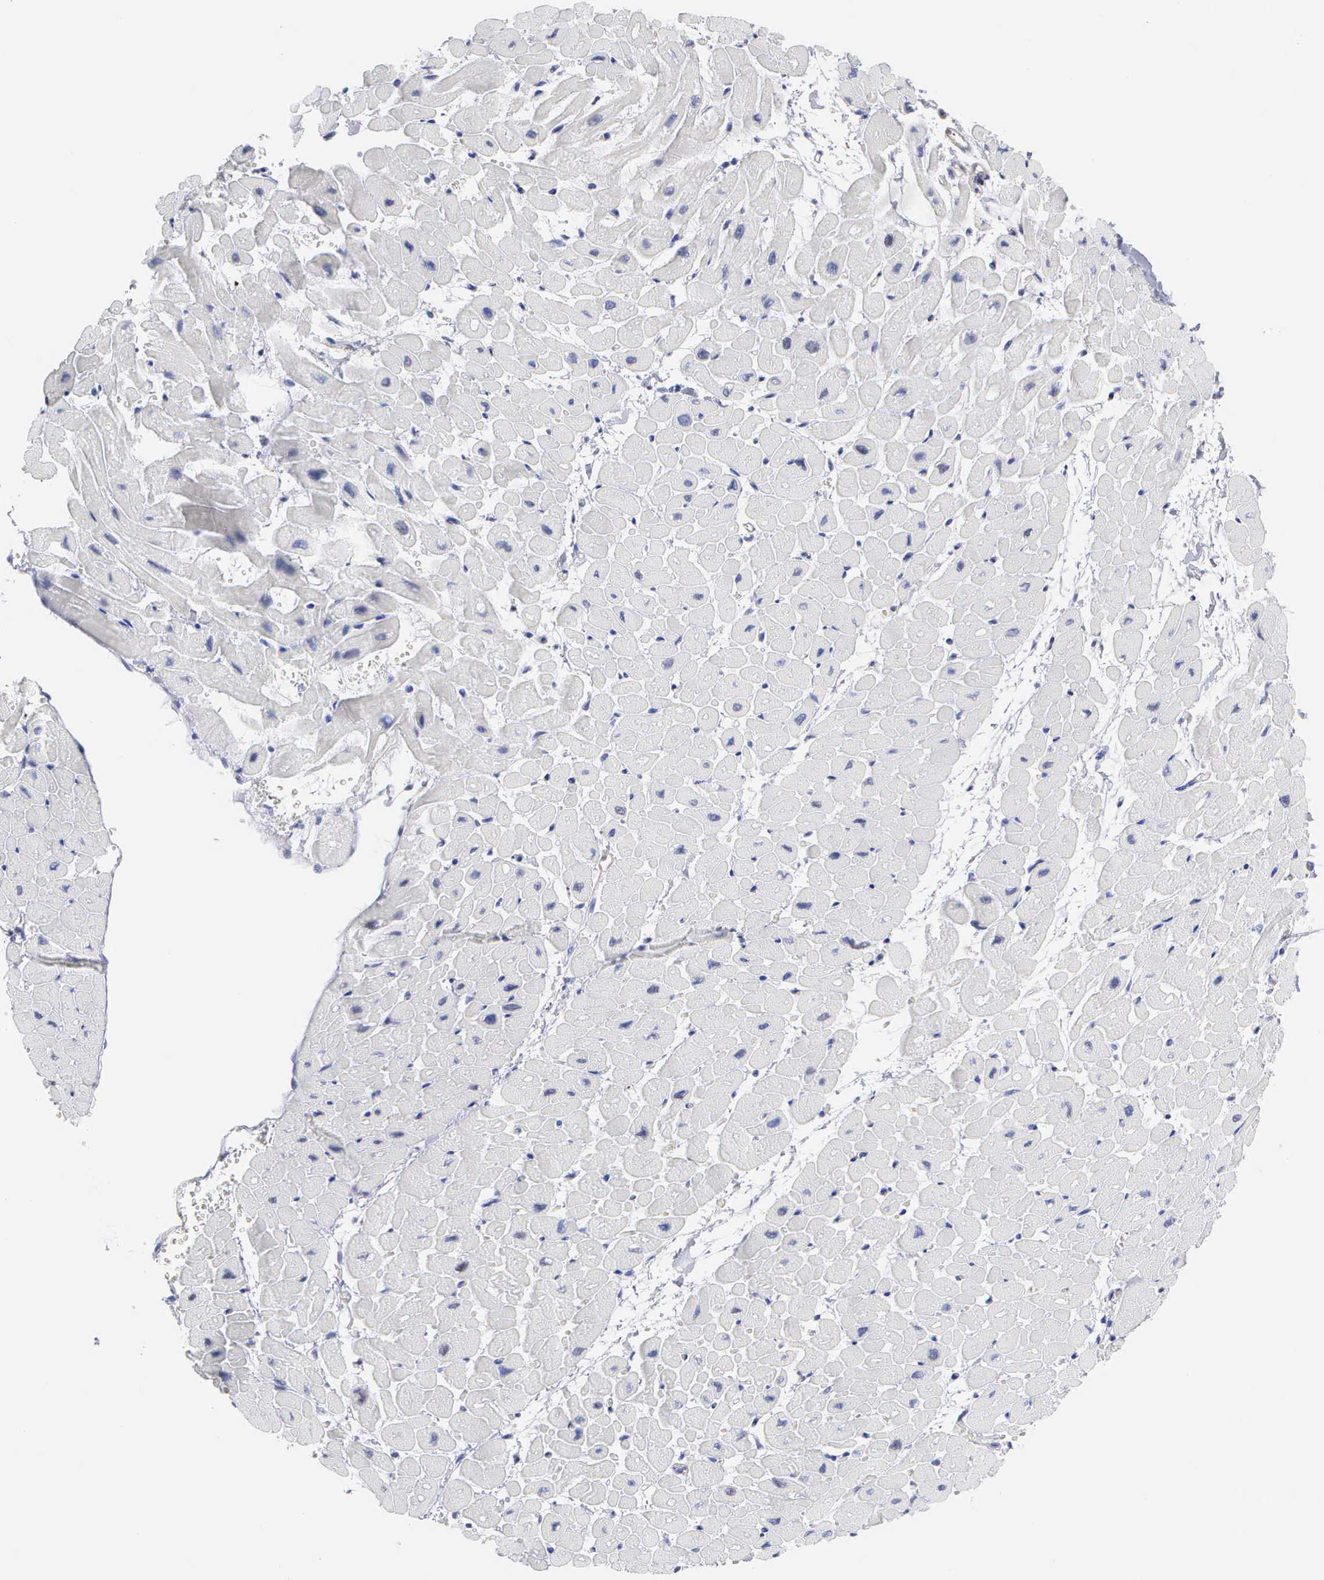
{"staining": {"intensity": "negative", "quantity": "none", "location": "none"}, "tissue": "heart muscle", "cell_type": "Cardiomyocytes", "image_type": "normal", "snomed": [{"axis": "morphology", "description": "Normal tissue, NOS"}, {"axis": "topography", "description": "Heart"}], "caption": "Immunohistochemistry (IHC) photomicrograph of benign heart muscle stained for a protein (brown), which shows no positivity in cardiomyocytes.", "gene": "ELFN2", "patient": {"sex": "male", "age": 45}}